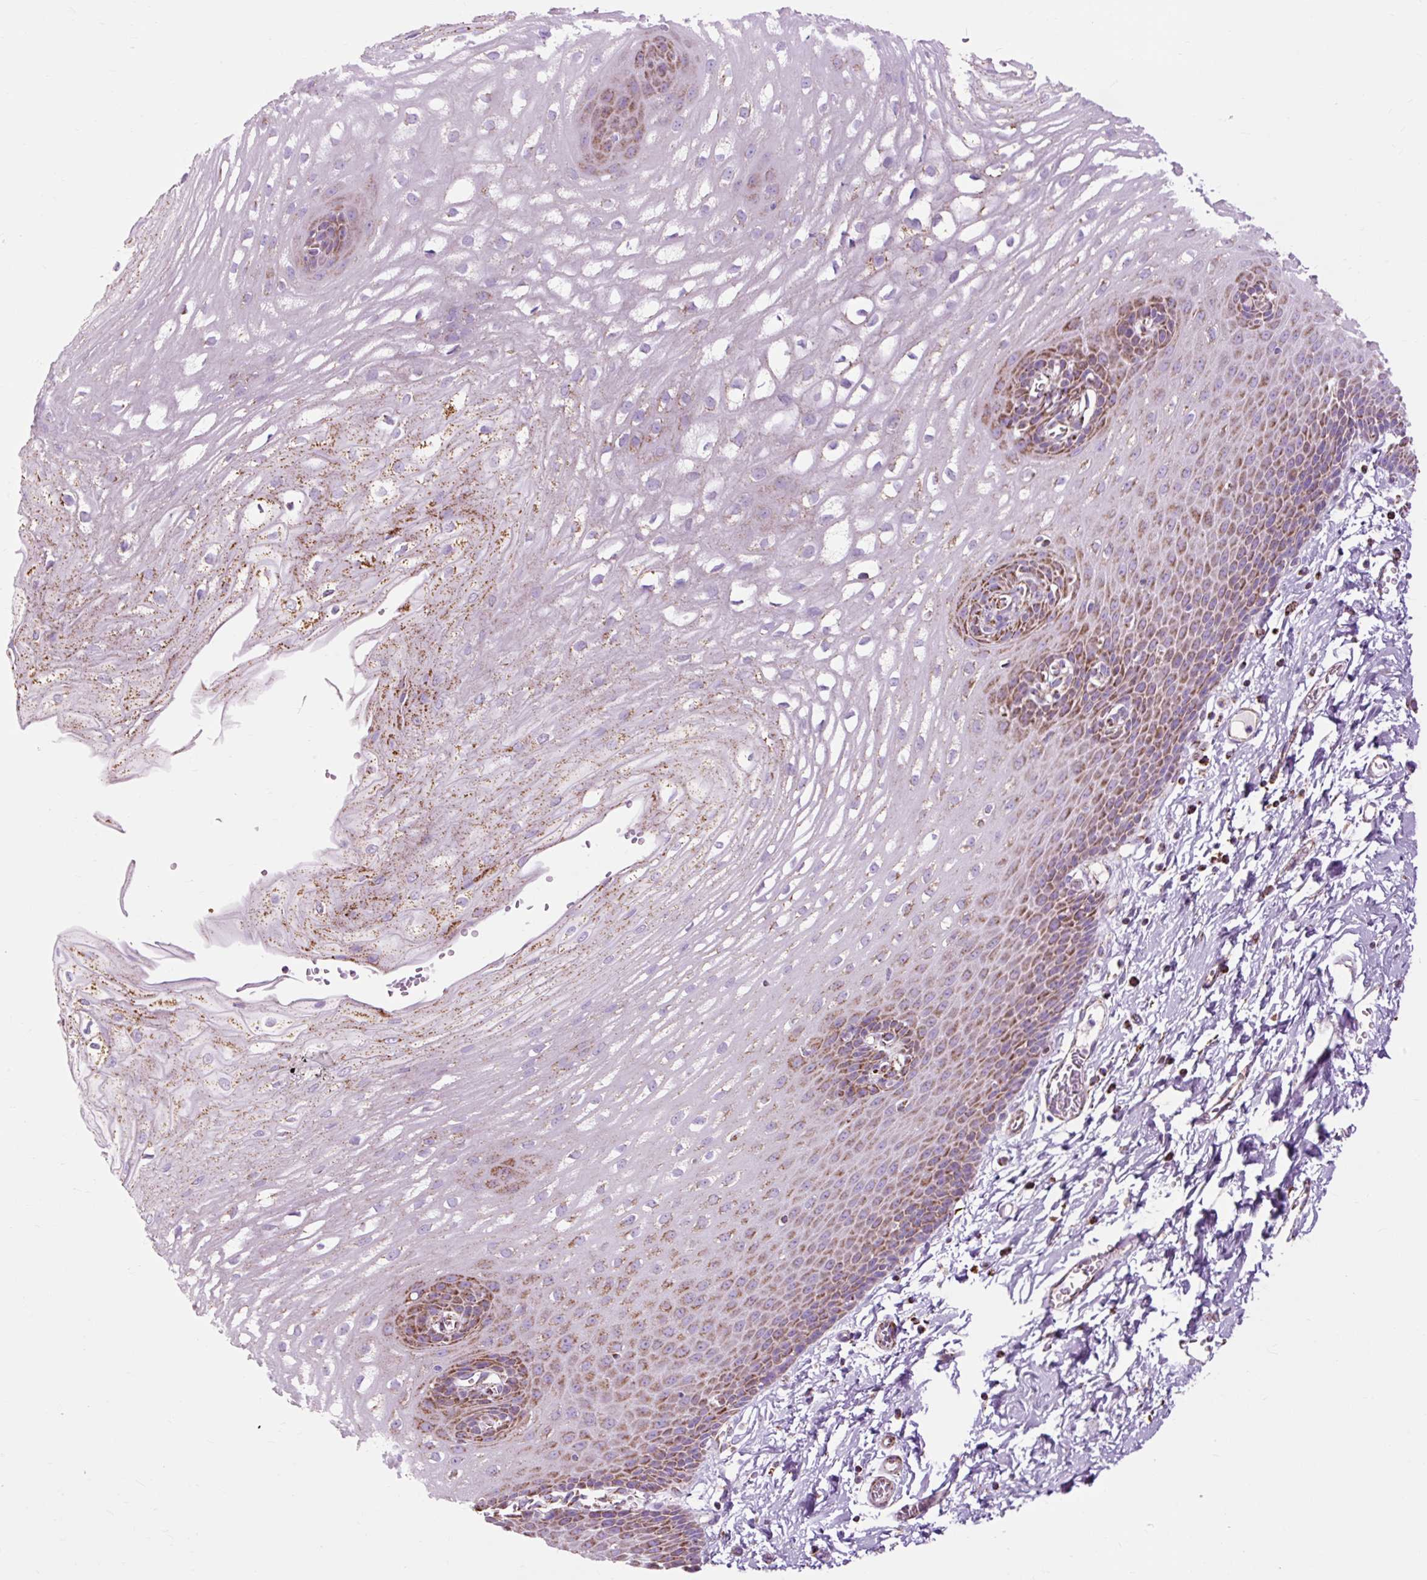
{"staining": {"intensity": "strong", "quantity": "25%-75%", "location": "cytoplasmic/membranous"}, "tissue": "esophagus", "cell_type": "Squamous epithelial cells", "image_type": "normal", "snomed": [{"axis": "morphology", "description": "Normal tissue, NOS"}, {"axis": "topography", "description": "Esophagus"}], "caption": "A high amount of strong cytoplasmic/membranous positivity is seen in about 25%-75% of squamous epithelial cells in benign esophagus. The staining is performed using DAB brown chromogen to label protein expression. The nuclei are counter-stained blue using hematoxylin.", "gene": "DLAT", "patient": {"sex": "male", "age": 70}}